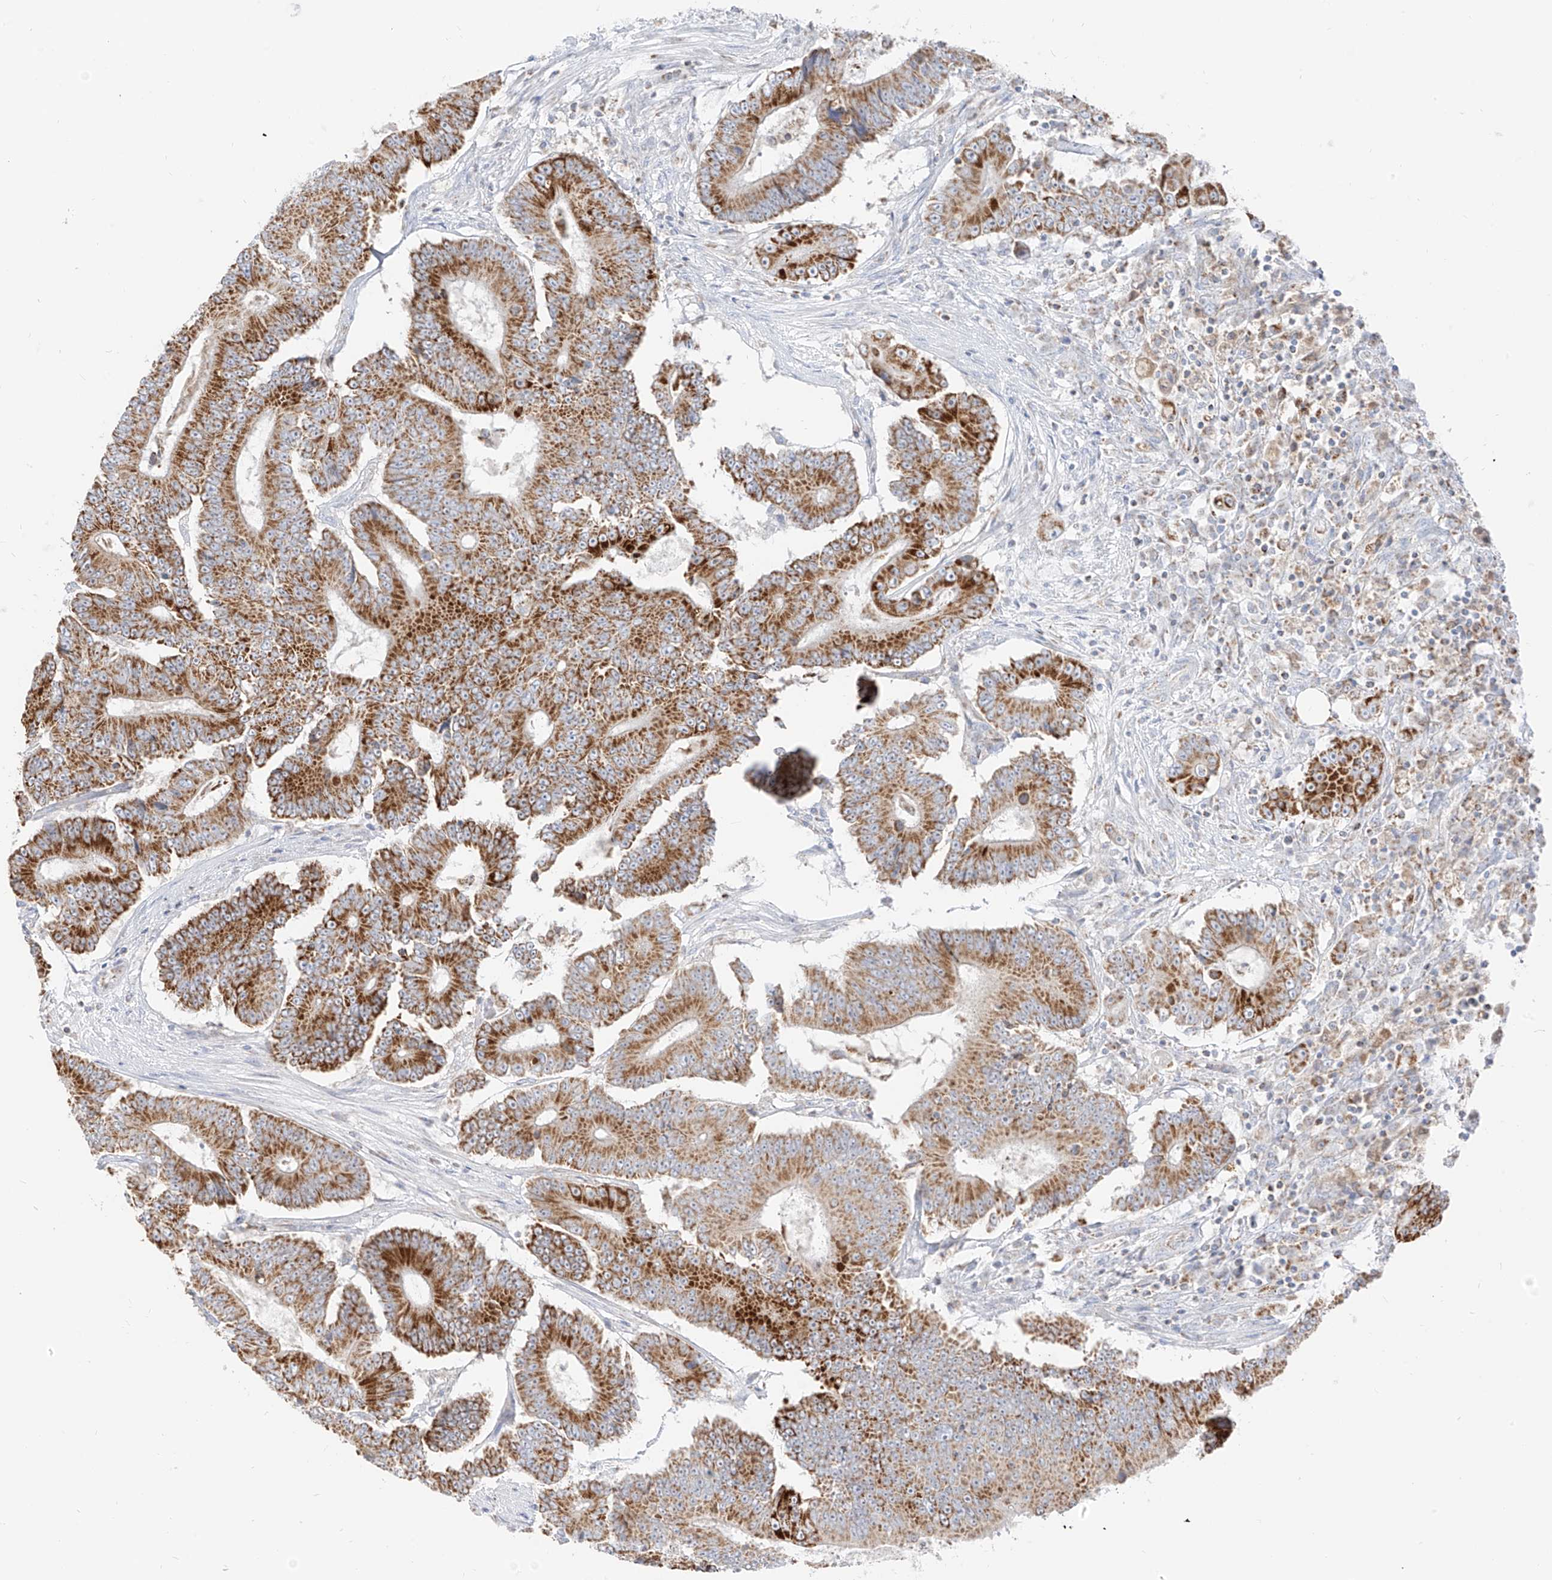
{"staining": {"intensity": "strong", "quantity": ">75%", "location": "cytoplasmic/membranous"}, "tissue": "colorectal cancer", "cell_type": "Tumor cells", "image_type": "cancer", "snomed": [{"axis": "morphology", "description": "Adenocarcinoma, NOS"}, {"axis": "topography", "description": "Colon"}], "caption": "Colorectal cancer (adenocarcinoma) stained with DAB (3,3'-diaminobenzidine) IHC shows high levels of strong cytoplasmic/membranous expression in about >75% of tumor cells.", "gene": "ETHE1", "patient": {"sex": "male", "age": 83}}